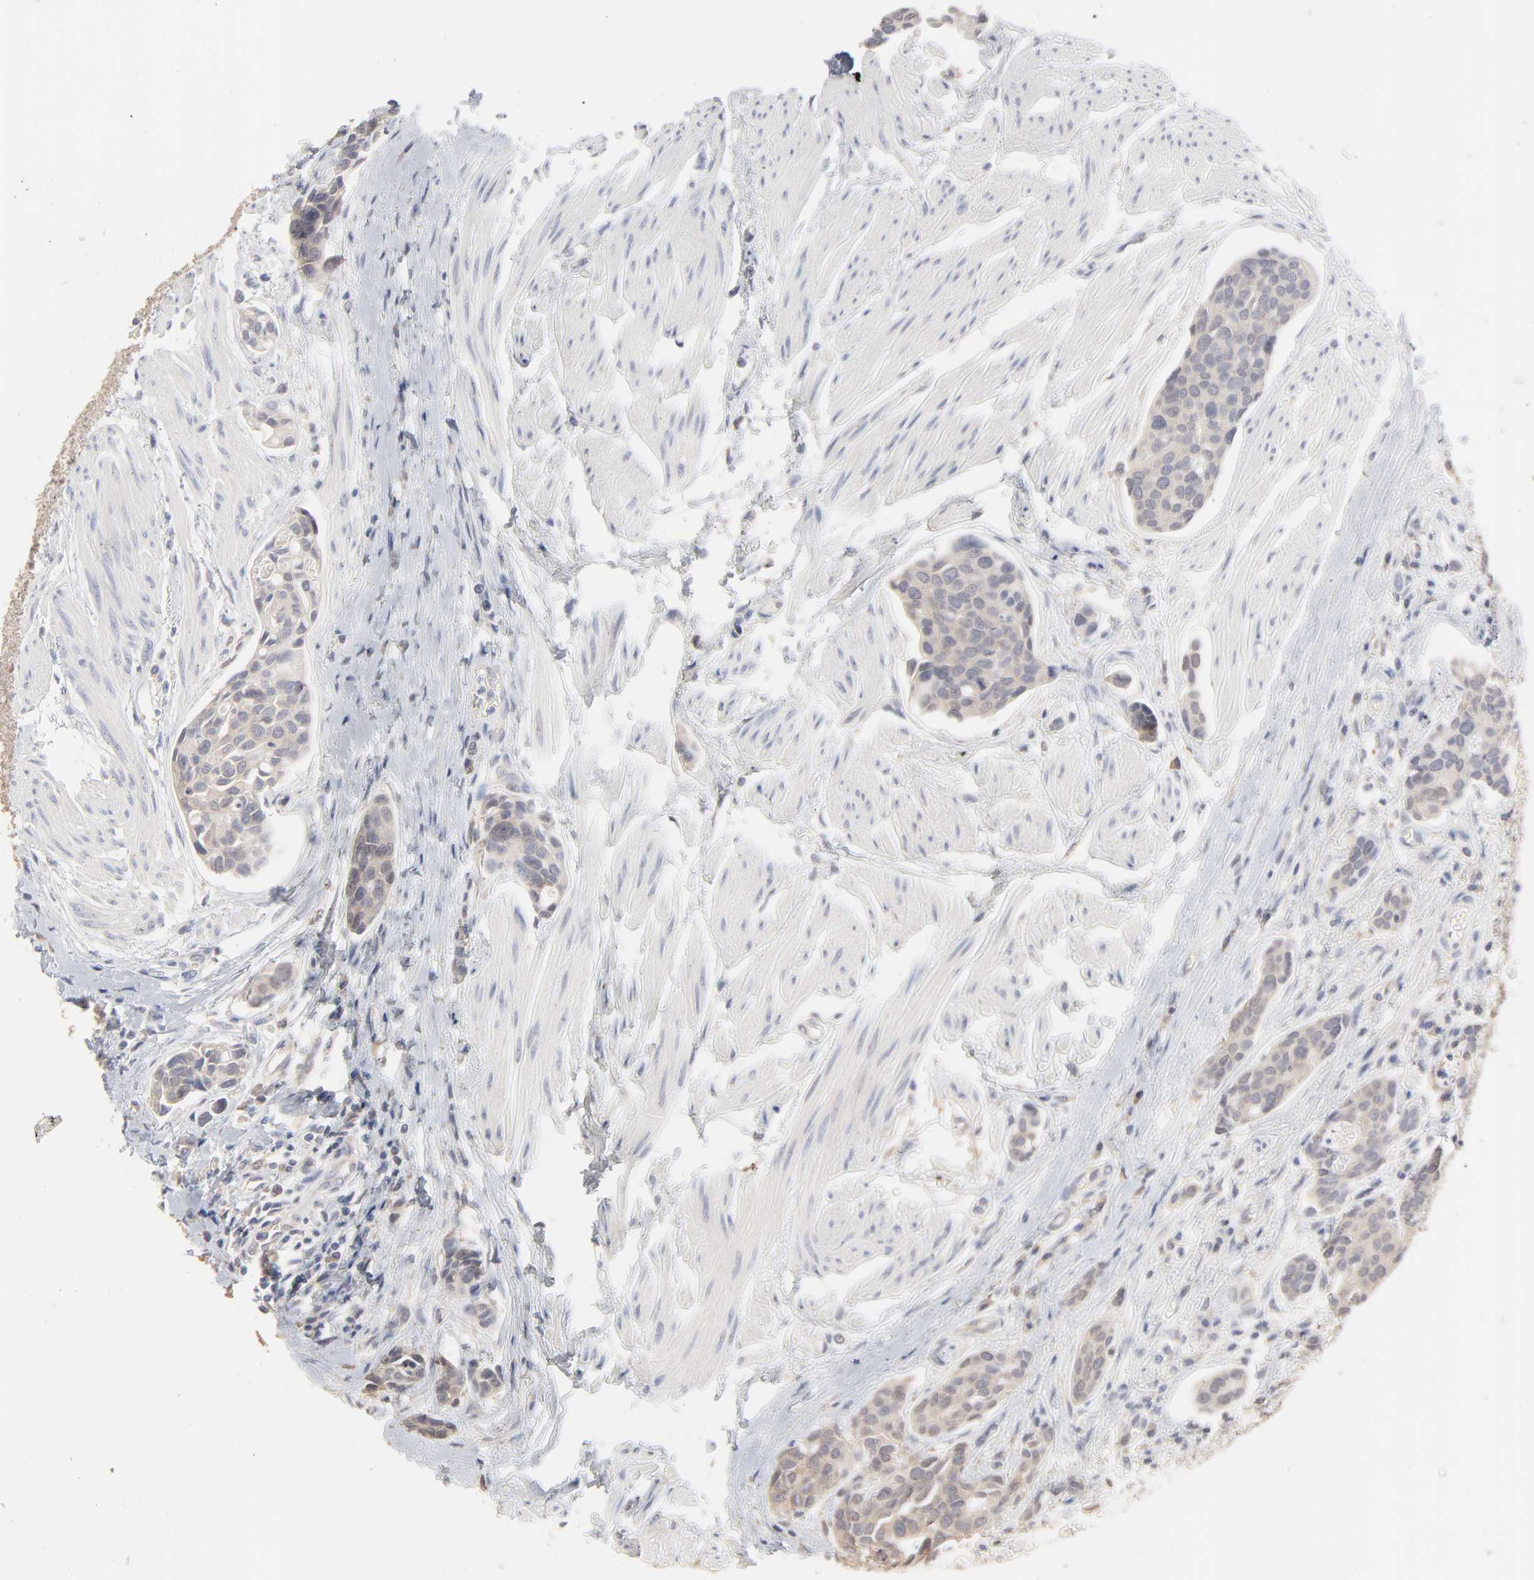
{"staining": {"intensity": "weak", "quantity": ">75%", "location": "cytoplasmic/membranous"}, "tissue": "urothelial cancer", "cell_type": "Tumor cells", "image_type": "cancer", "snomed": [{"axis": "morphology", "description": "Urothelial carcinoma, High grade"}, {"axis": "topography", "description": "Urinary bladder"}], "caption": "Immunohistochemical staining of urothelial carcinoma (high-grade) shows weak cytoplasmic/membranous protein positivity in about >75% of tumor cells. (DAB IHC, brown staining for protein, blue staining for nuclei).", "gene": "DNAL4", "patient": {"sex": "male", "age": 78}}